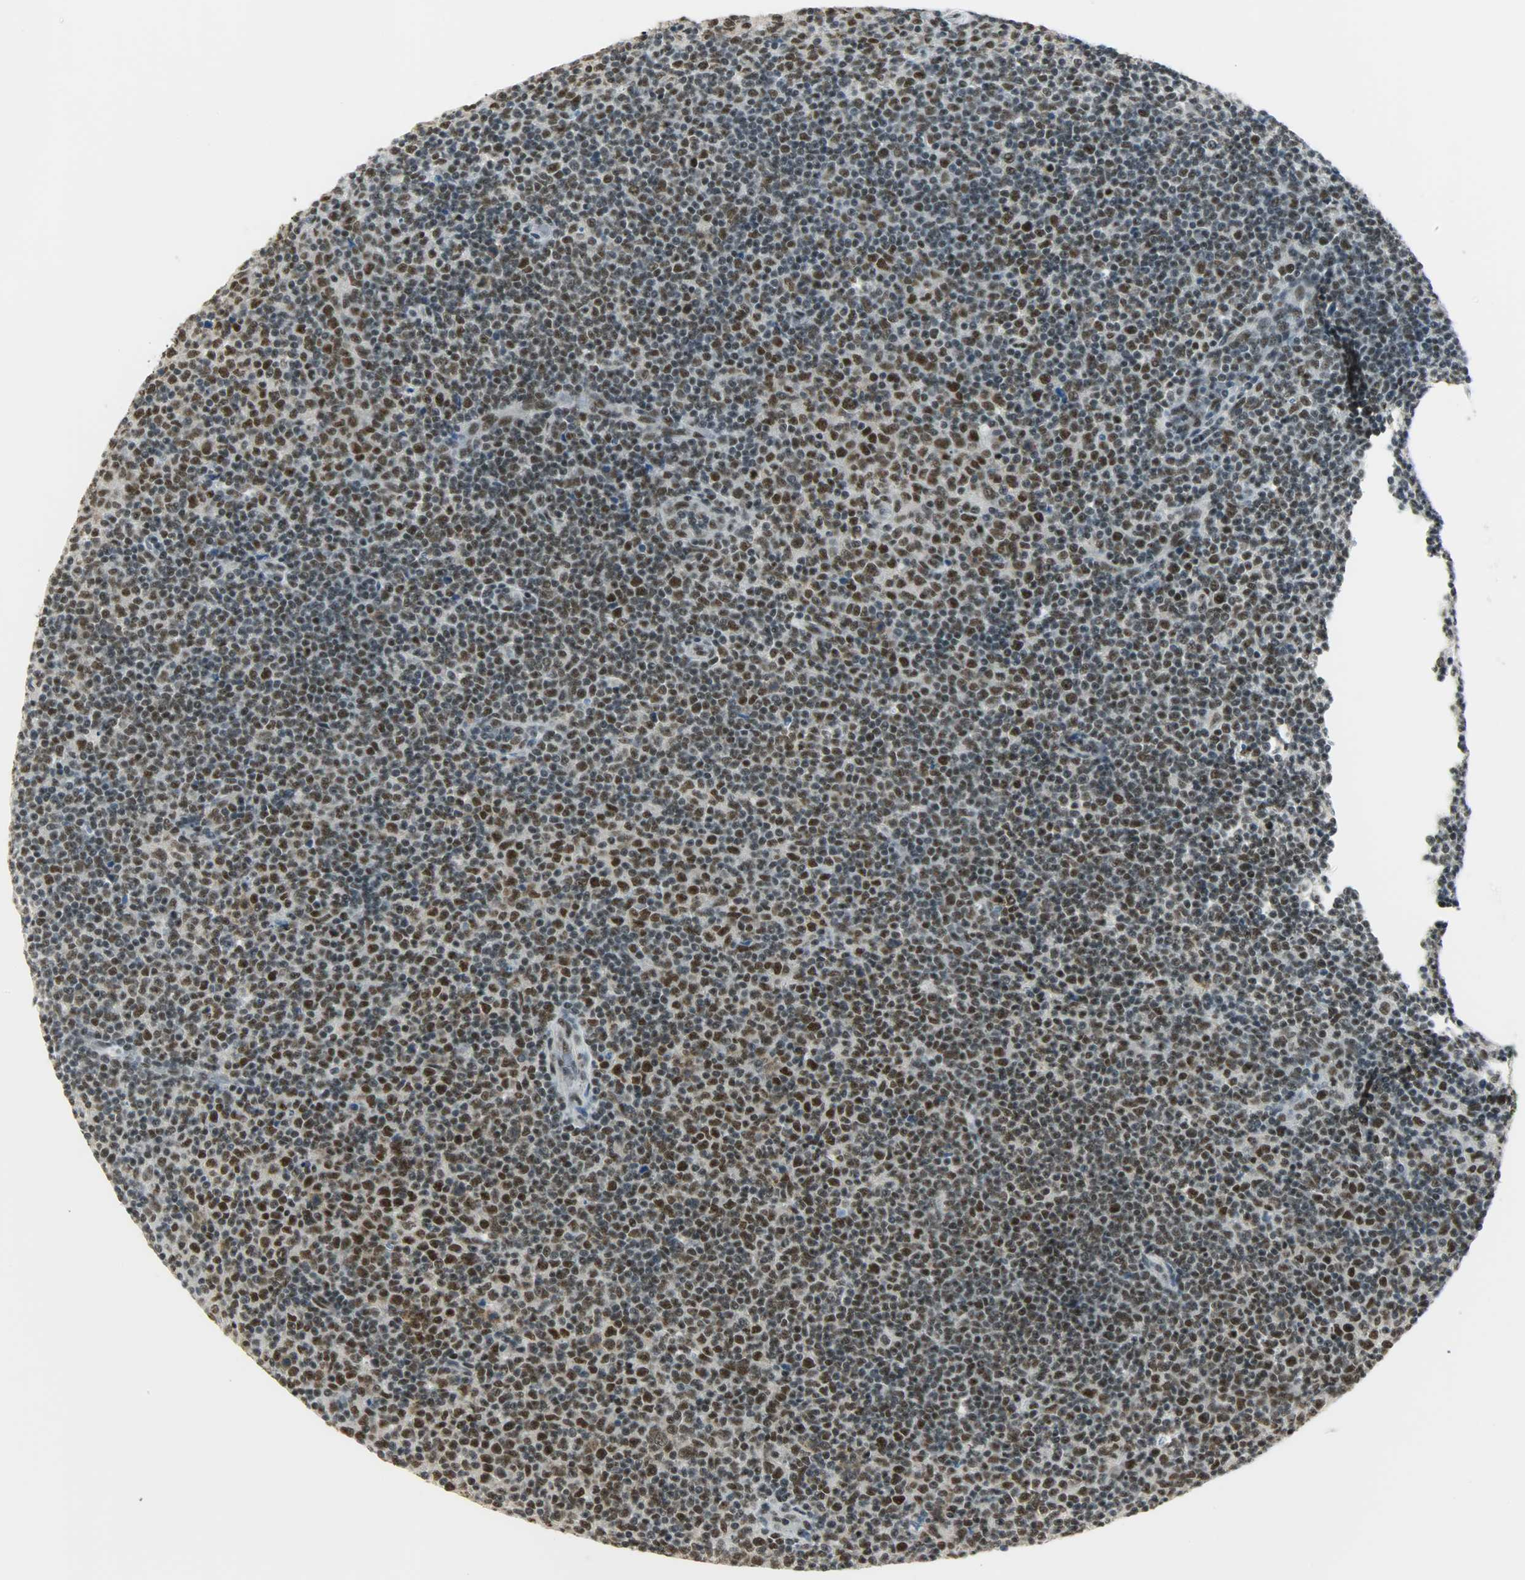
{"staining": {"intensity": "strong", "quantity": ">75%", "location": "nuclear"}, "tissue": "lymphoma", "cell_type": "Tumor cells", "image_type": "cancer", "snomed": [{"axis": "morphology", "description": "Malignant lymphoma, non-Hodgkin's type, Low grade"}, {"axis": "topography", "description": "Lymph node"}], "caption": "Immunohistochemistry image of neoplastic tissue: human lymphoma stained using immunohistochemistry displays high levels of strong protein expression localized specifically in the nuclear of tumor cells, appearing as a nuclear brown color.", "gene": "SUGP1", "patient": {"sex": "male", "age": 70}}